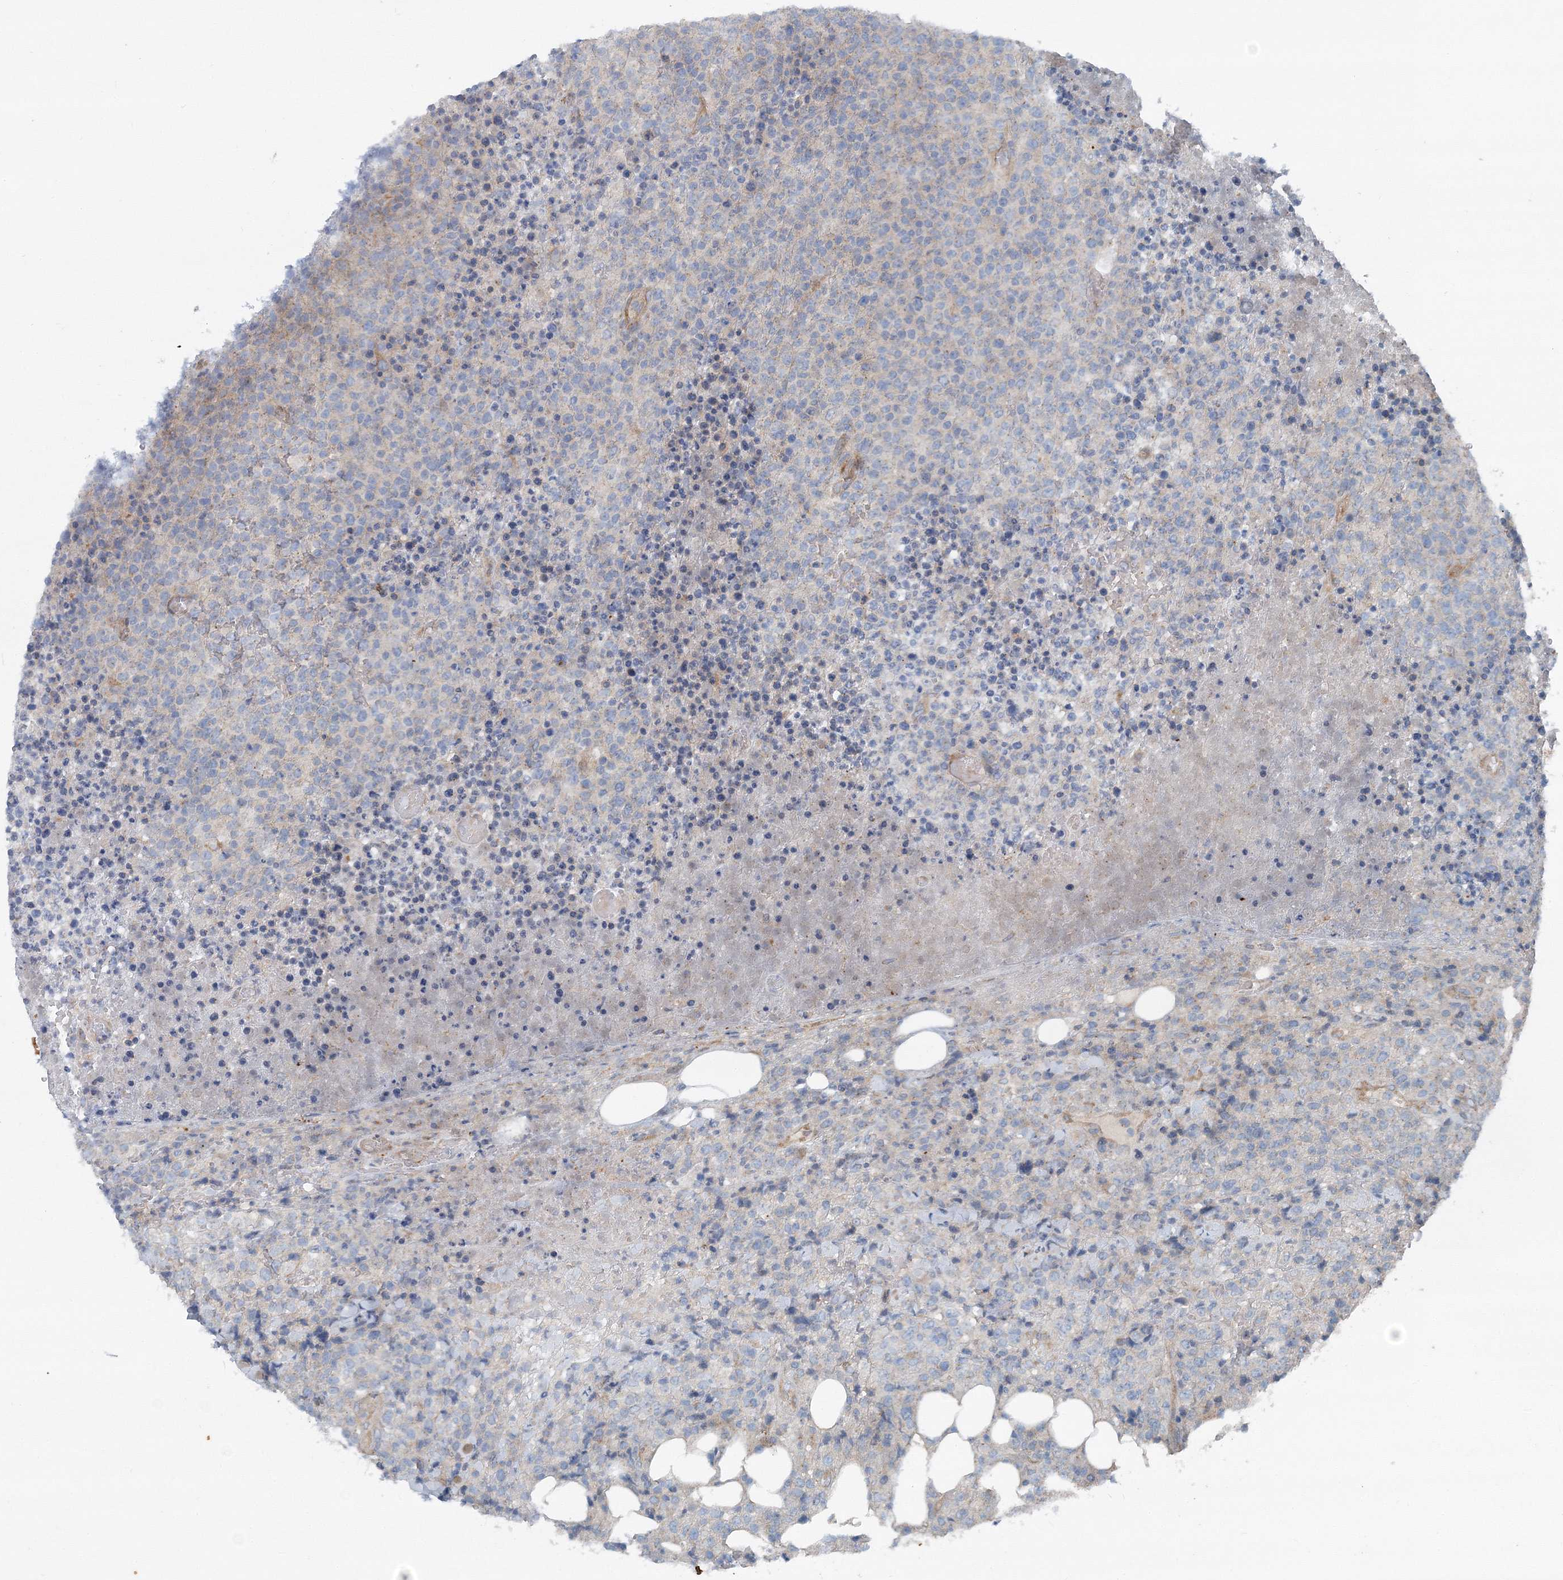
{"staining": {"intensity": "negative", "quantity": "none", "location": "none"}, "tissue": "lymphoma", "cell_type": "Tumor cells", "image_type": "cancer", "snomed": [{"axis": "morphology", "description": "Malignant lymphoma, non-Hodgkin's type, High grade"}, {"axis": "topography", "description": "Lymph node"}], "caption": "Human high-grade malignant lymphoma, non-Hodgkin's type stained for a protein using IHC displays no expression in tumor cells.", "gene": "MPHOSPH9", "patient": {"sex": "male", "age": 13}}